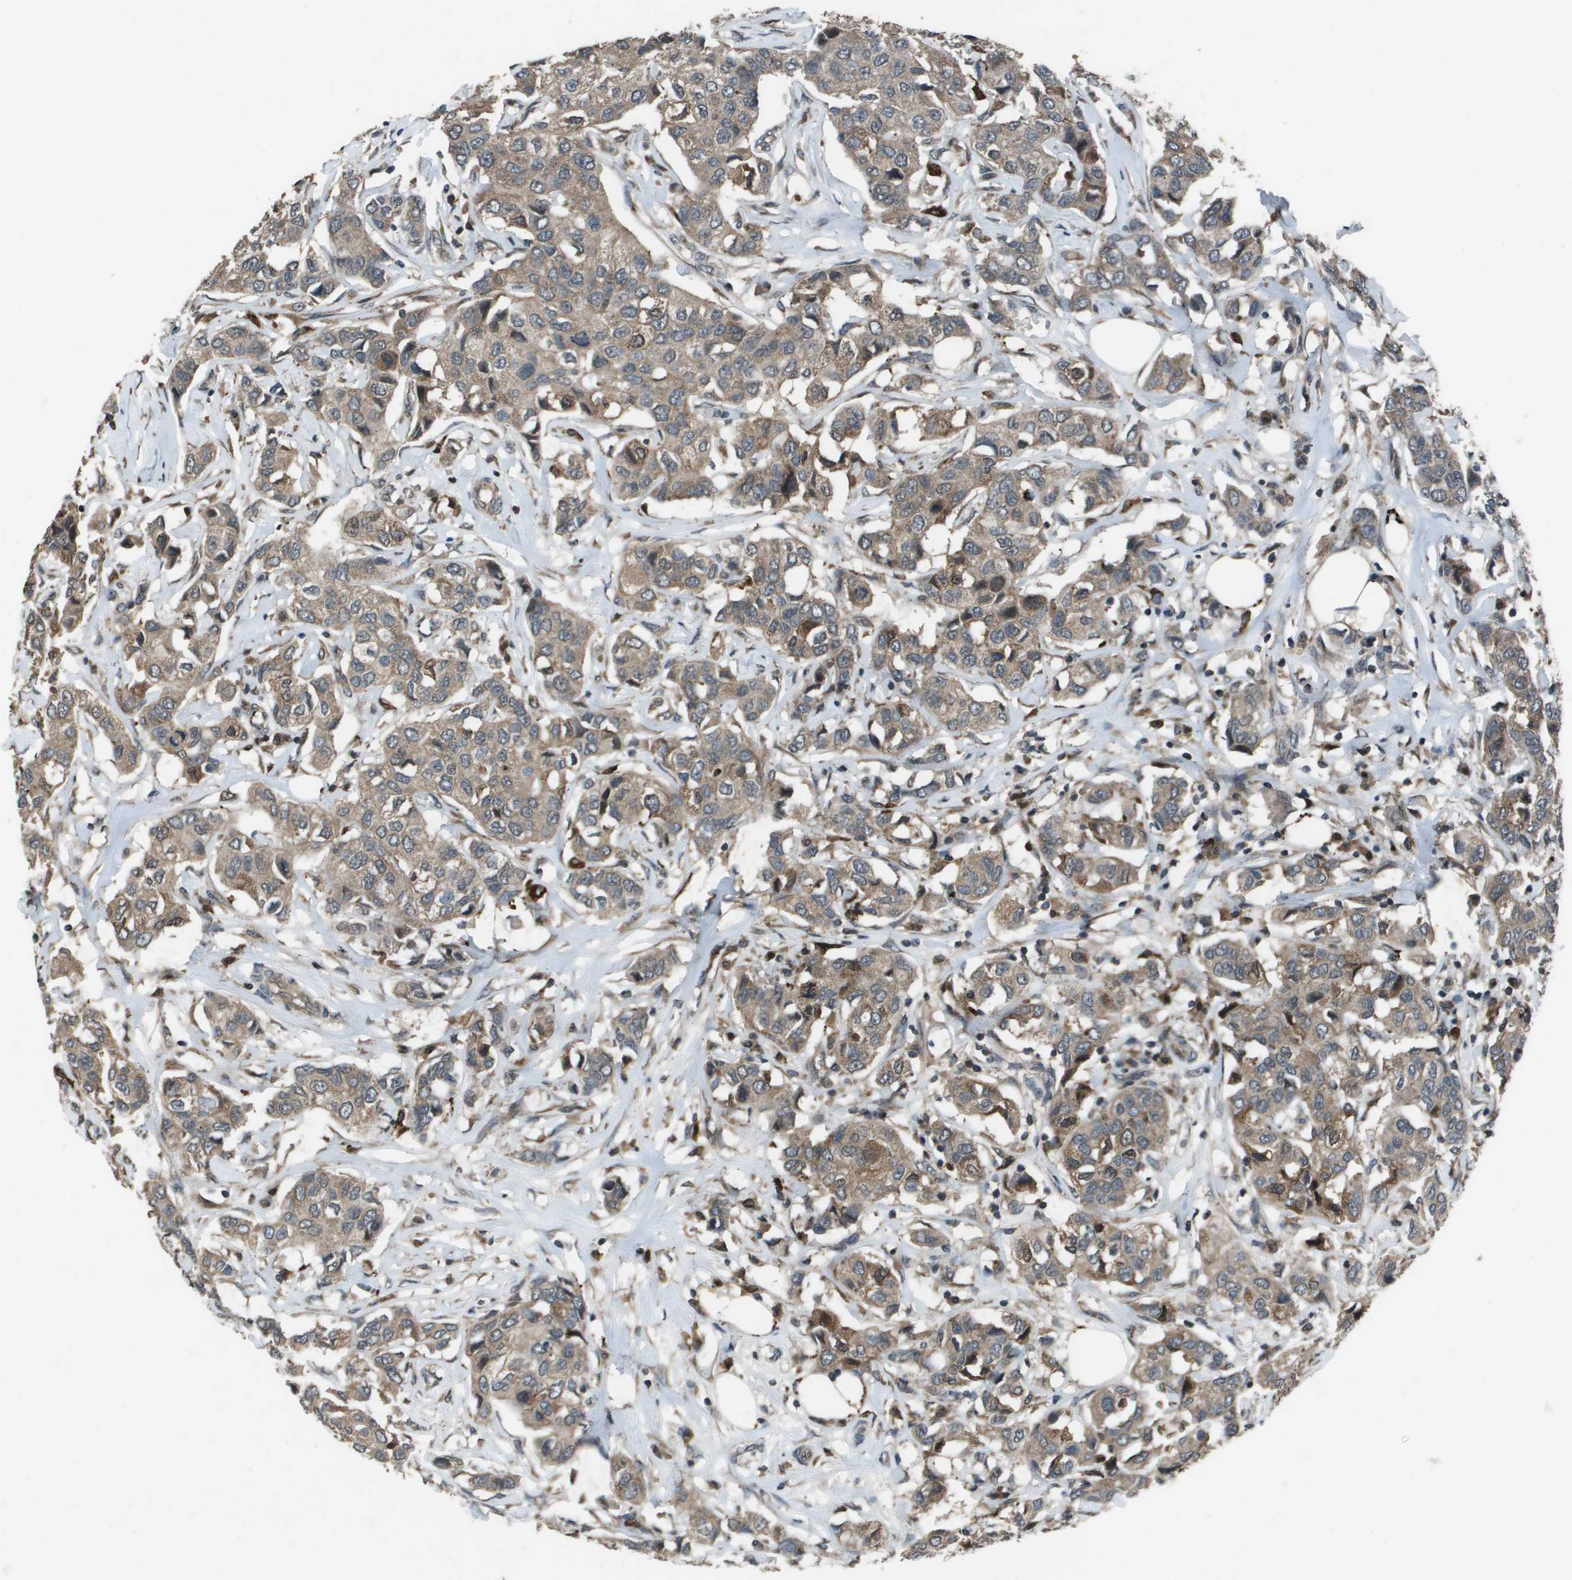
{"staining": {"intensity": "weak", "quantity": ">75%", "location": "cytoplasmic/membranous"}, "tissue": "breast cancer", "cell_type": "Tumor cells", "image_type": "cancer", "snomed": [{"axis": "morphology", "description": "Duct carcinoma"}, {"axis": "topography", "description": "Breast"}], "caption": "Brown immunohistochemical staining in human breast cancer (infiltrating ductal carcinoma) shows weak cytoplasmic/membranous staining in approximately >75% of tumor cells.", "gene": "GOSR2", "patient": {"sex": "female", "age": 80}}